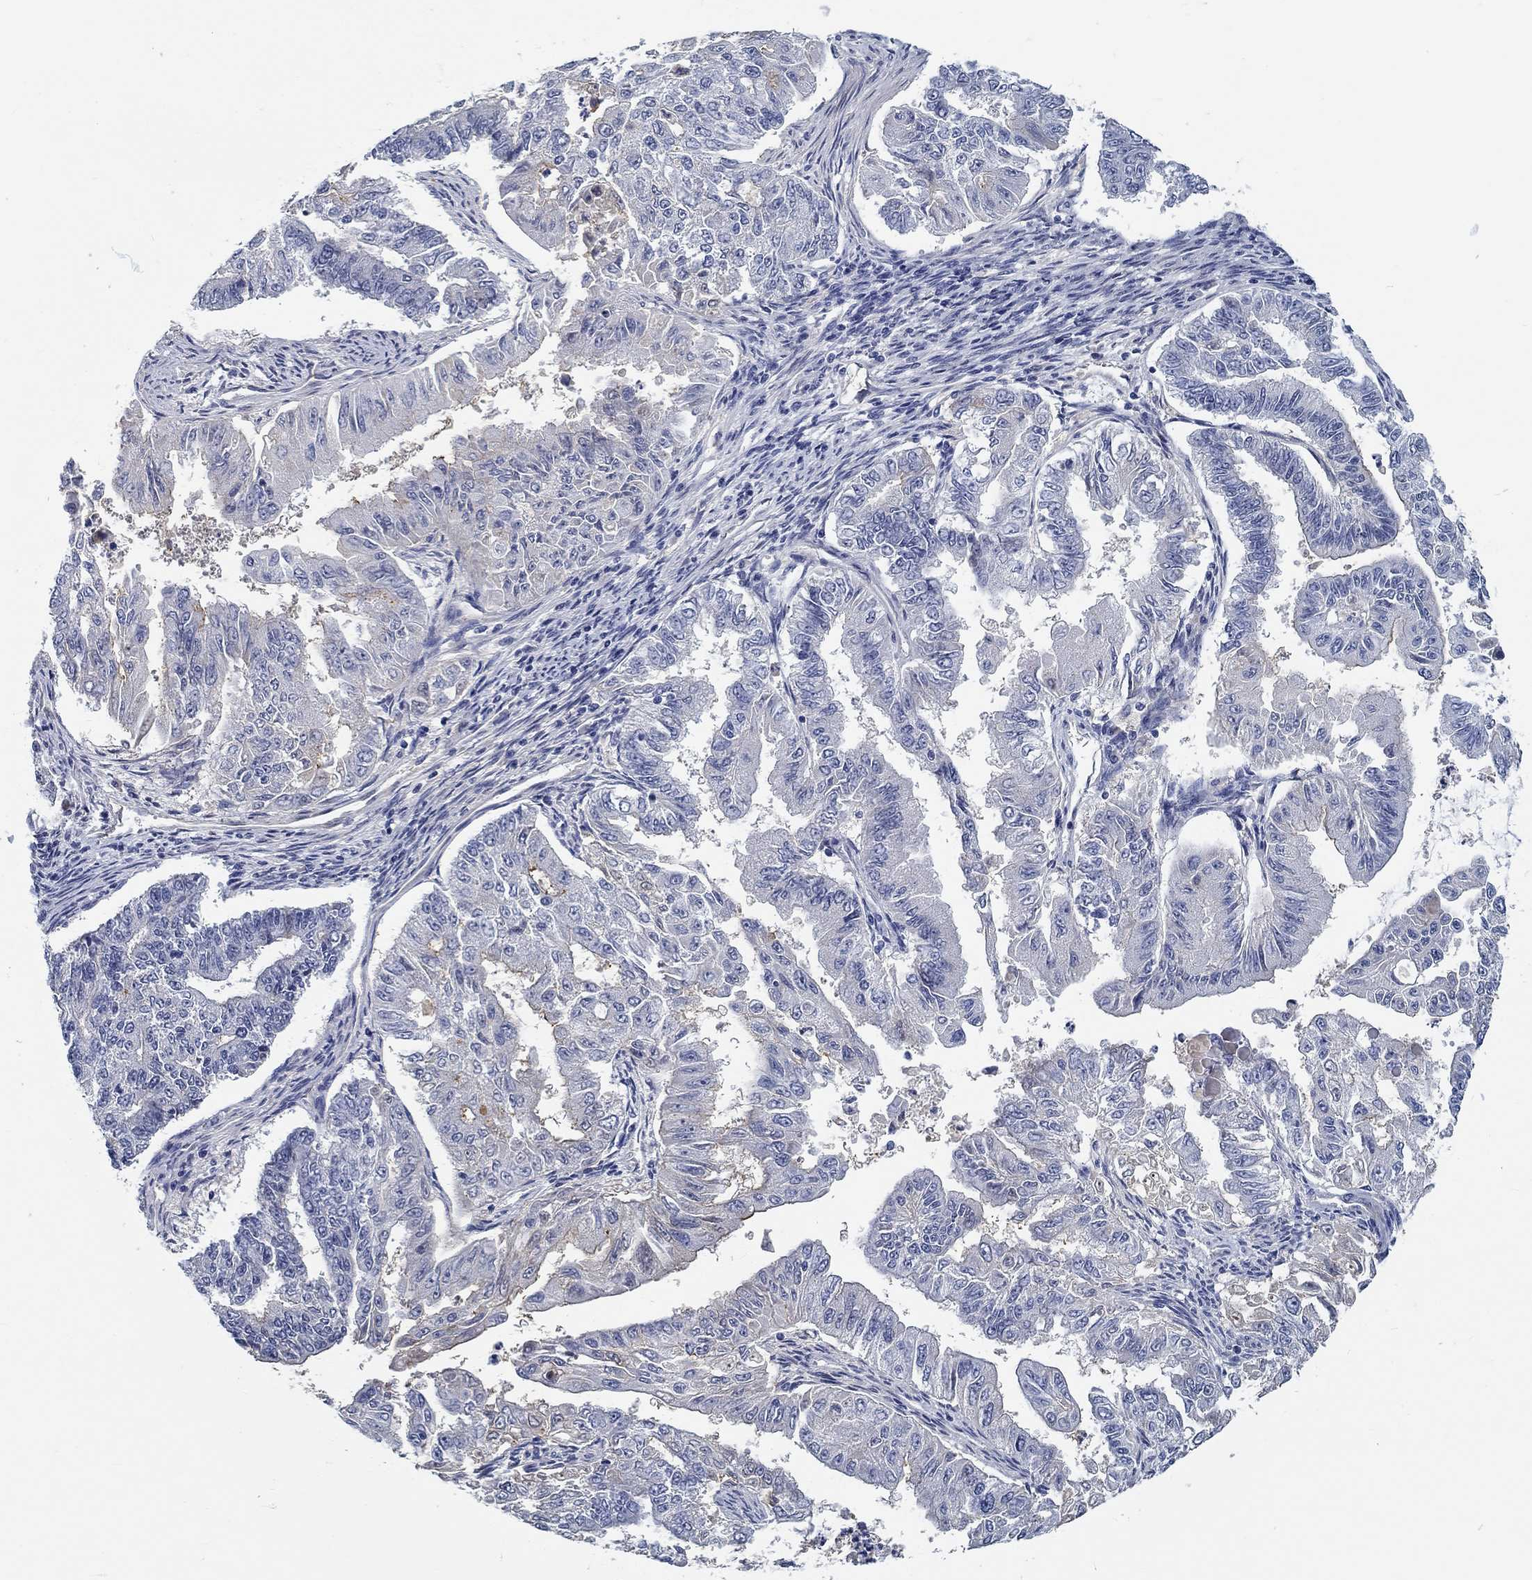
{"staining": {"intensity": "weak", "quantity": "<25%", "location": "cytoplasmic/membranous"}, "tissue": "endometrial cancer", "cell_type": "Tumor cells", "image_type": "cancer", "snomed": [{"axis": "morphology", "description": "Adenocarcinoma, NOS"}, {"axis": "topography", "description": "Uterus"}], "caption": "Immunohistochemistry of endometrial adenocarcinoma reveals no staining in tumor cells.", "gene": "MYBPC1", "patient": {"sex": "female", "age": 59}}